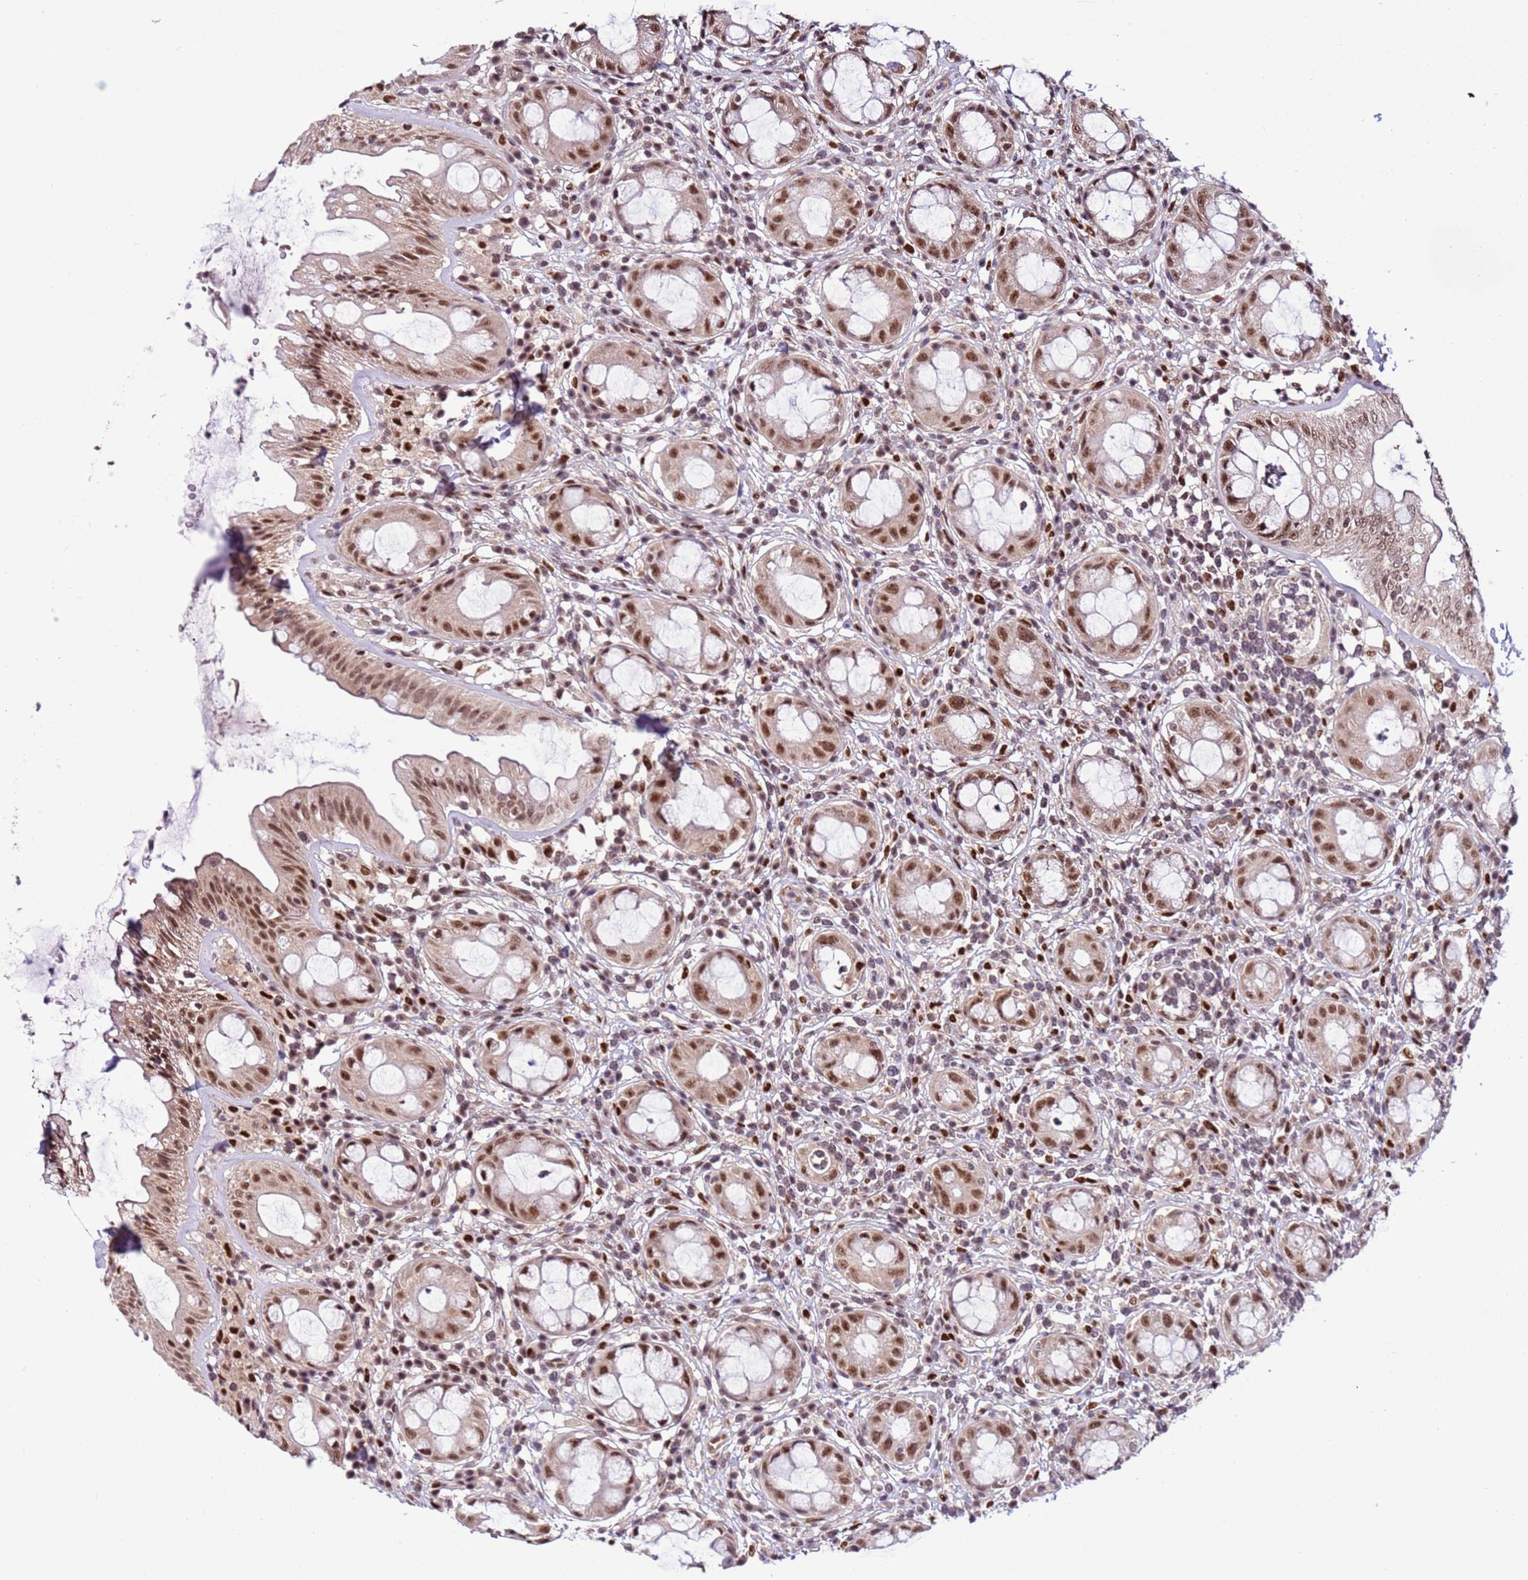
{"staining": {"intensity": "strong", "quantity": ">75%", "location": "nuclear"}, "tissue": "rectum", "cell_type": "Glandular cells", "image_type": "normal", "snomed": [{"axis": "morphology", "description": "Normal tissue, NOS"}, {"axis": "topography", "description": "Rectum"}], "caption": "The photomicrograph reveals staining of normal rectum, revealing strong nuclear protein positivity (brown color) within glandular cells. The protein is stained brown, and the nuclei are stained in blue (DAB IHC with brightfield microscopy, high magnification).", "gene": "PRPF6", "patient": {"sex": "female", "age": 57}}